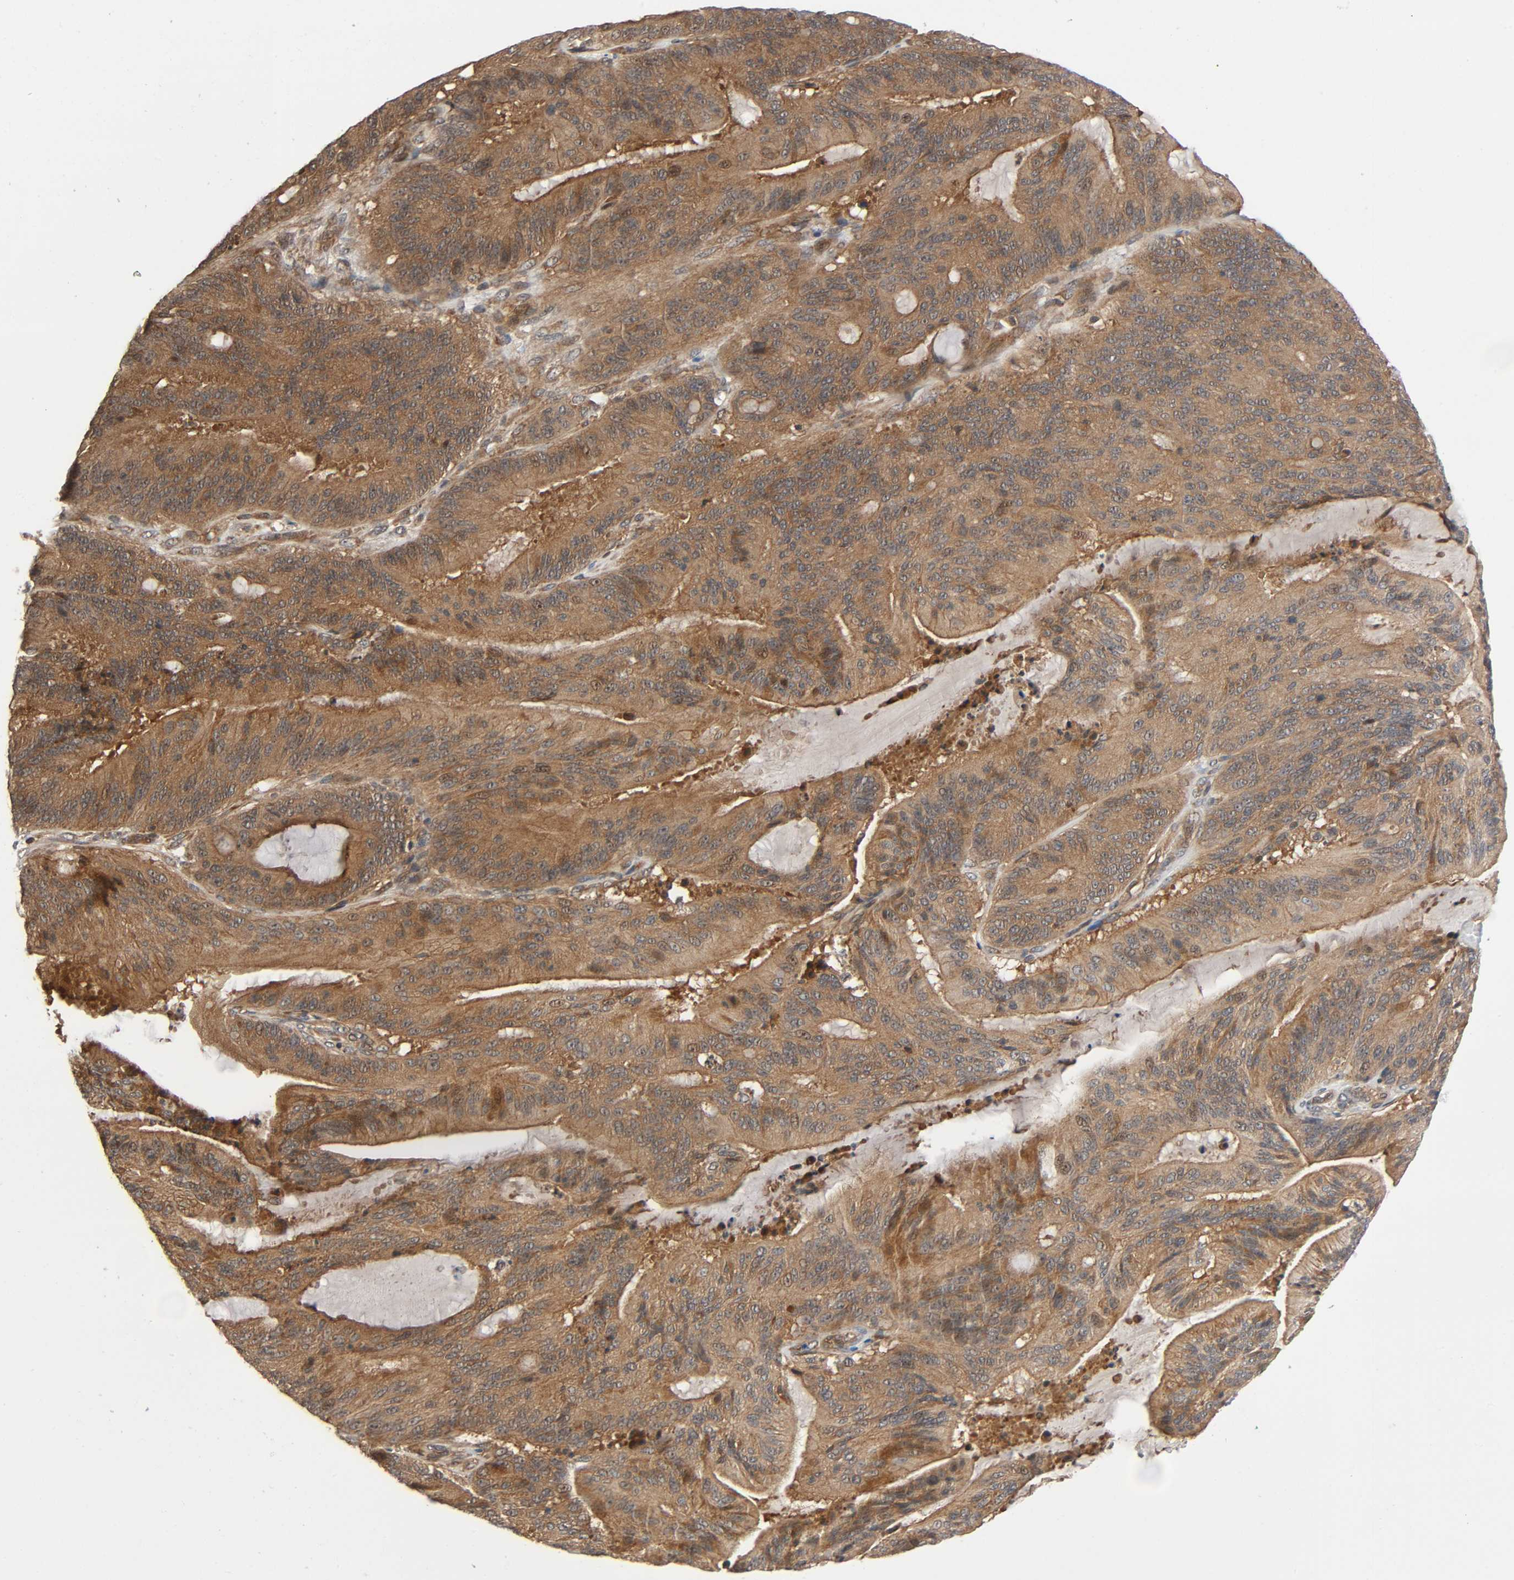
{"staining": {"intensity": "moderate", "quantity": ">75%", "location": "cytoplasmic/membranous"}, "tissue": "liver cancer", "cell_type": "Tumor cells", "image_type": "cancer", "snomed": [{"axis": "morphology", "description": "Cholangiocarcinoma"}, {"axis": "topography", "description": "Liver"}], "caption": "A micrograph showing moderate cytoplasmic/membranous staining in approximately >75% of tumor cells in cholangiocarcinoma (liver), as visualized by brown immunohistochemical staining.", "gene": "PPP2R1B", "patient": {"sex": "female", "age": 73}}